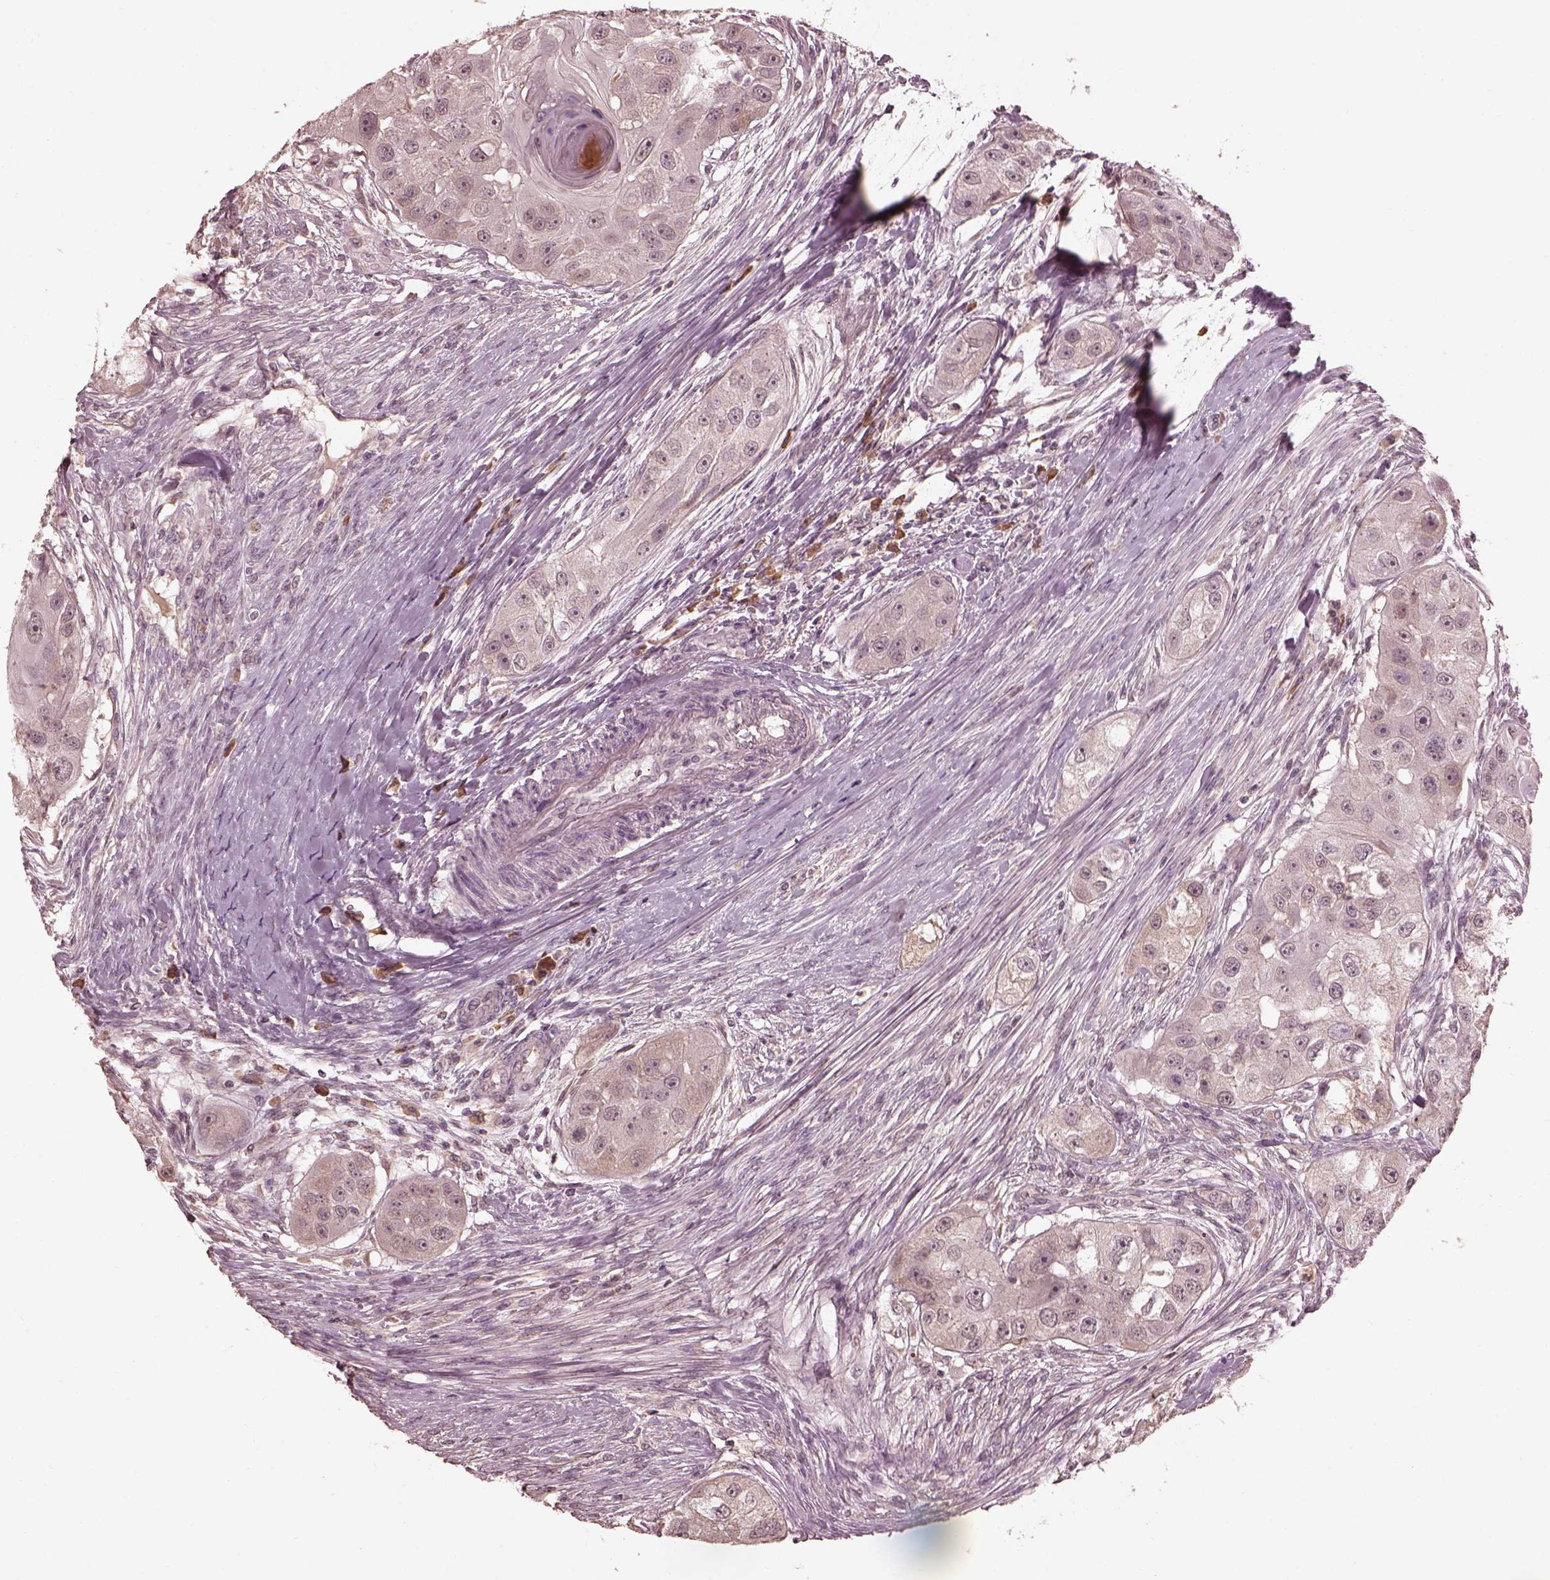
{"staining": {"intensity": "negative", "quantity": "none", "location": "none"}, "tissue": "head and neck cancer", "cell_type": "Tumor cells", "image_type": "cancer", "snomed": [{"axis": "morphology", "description": "Squamous cell carcinoma, NOS"}, {"axis": "topography", "description": "Head-Neck"}], "caption": "Photomicrograph shows no significant protein positivity in tumor cells of head and neck squamous cell carcinoma. (DAB IHC with hematoxylin counter stain).", "gene": "CALR3", "patient": {"sex": "male", "age": 51}}